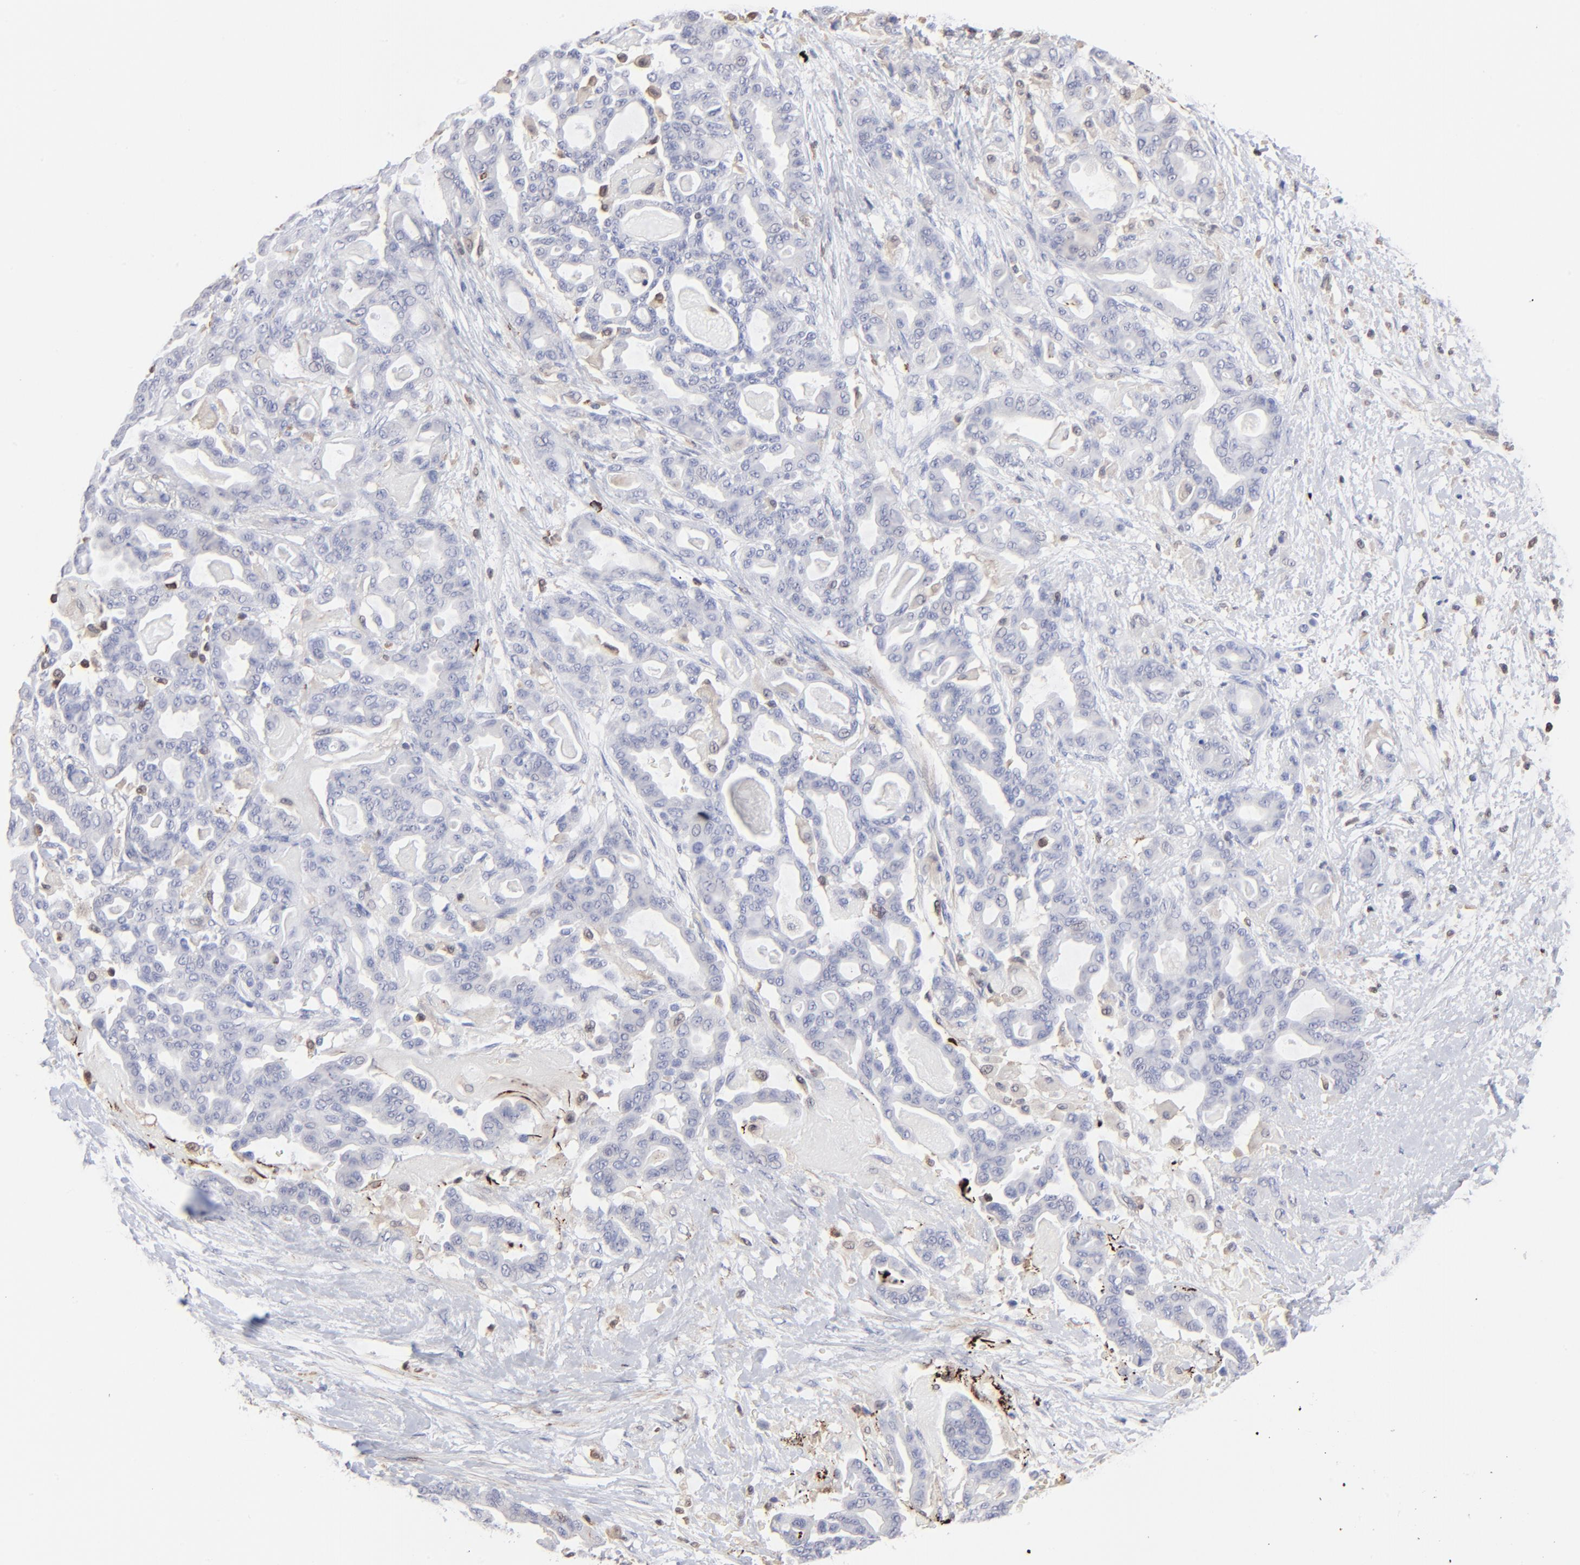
{"staining": {"intensity": "negative", "quantity": "none", "location": "none"}, "tissue": "pancreatic cancer", "cell_type": "Tumor cells", "image_type": "cancer", "snomed": [{"axis": "morphology", "description": "Adenocarcinoma, NOS"}, {"axis": "topography", "description": "Pancreas"}], "caption": "A high-resolution micrograph shows IHC staining of pancreatic cancer (adenocarcinoma), which exhibits no significant positivity in tumor cells.", "gene": "TBXT", "patient": {"sex": "male", "age": 63}}